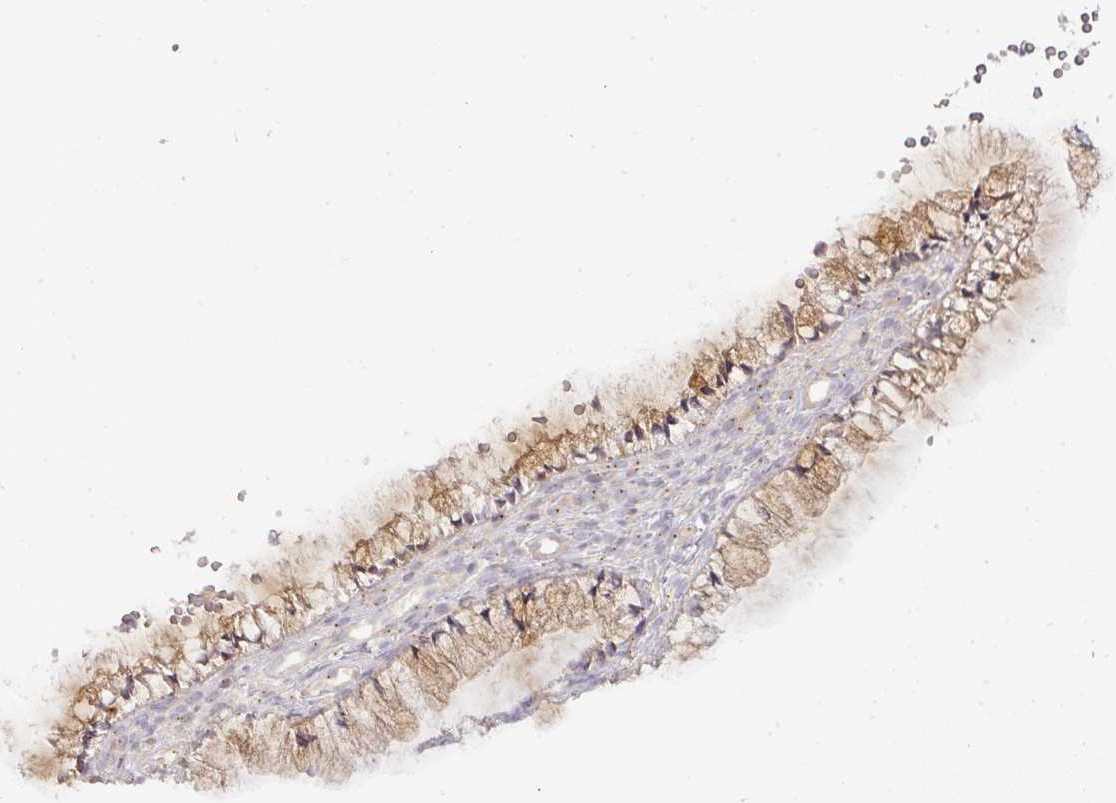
{"staining": {"intensity": "moderate", "quantity": "<25%", "location": "cytoplasmic/membranous"}, "tissue": "cervix", "cell_type": "Glandular cells", "image_type": "normal", "snomed": [{"axis": "morphology", "description": "Normal tissue, NOS"}, {"axis": "topography", "description": "Cervix"}], "caption": "Cervix stained for a protein (brown) reveals moderate cytoplasmic/membranous positive staining in approximately <25% of glandular cells.", "gene": "NIN", "patient": {"sex": "female", "age": 36}}